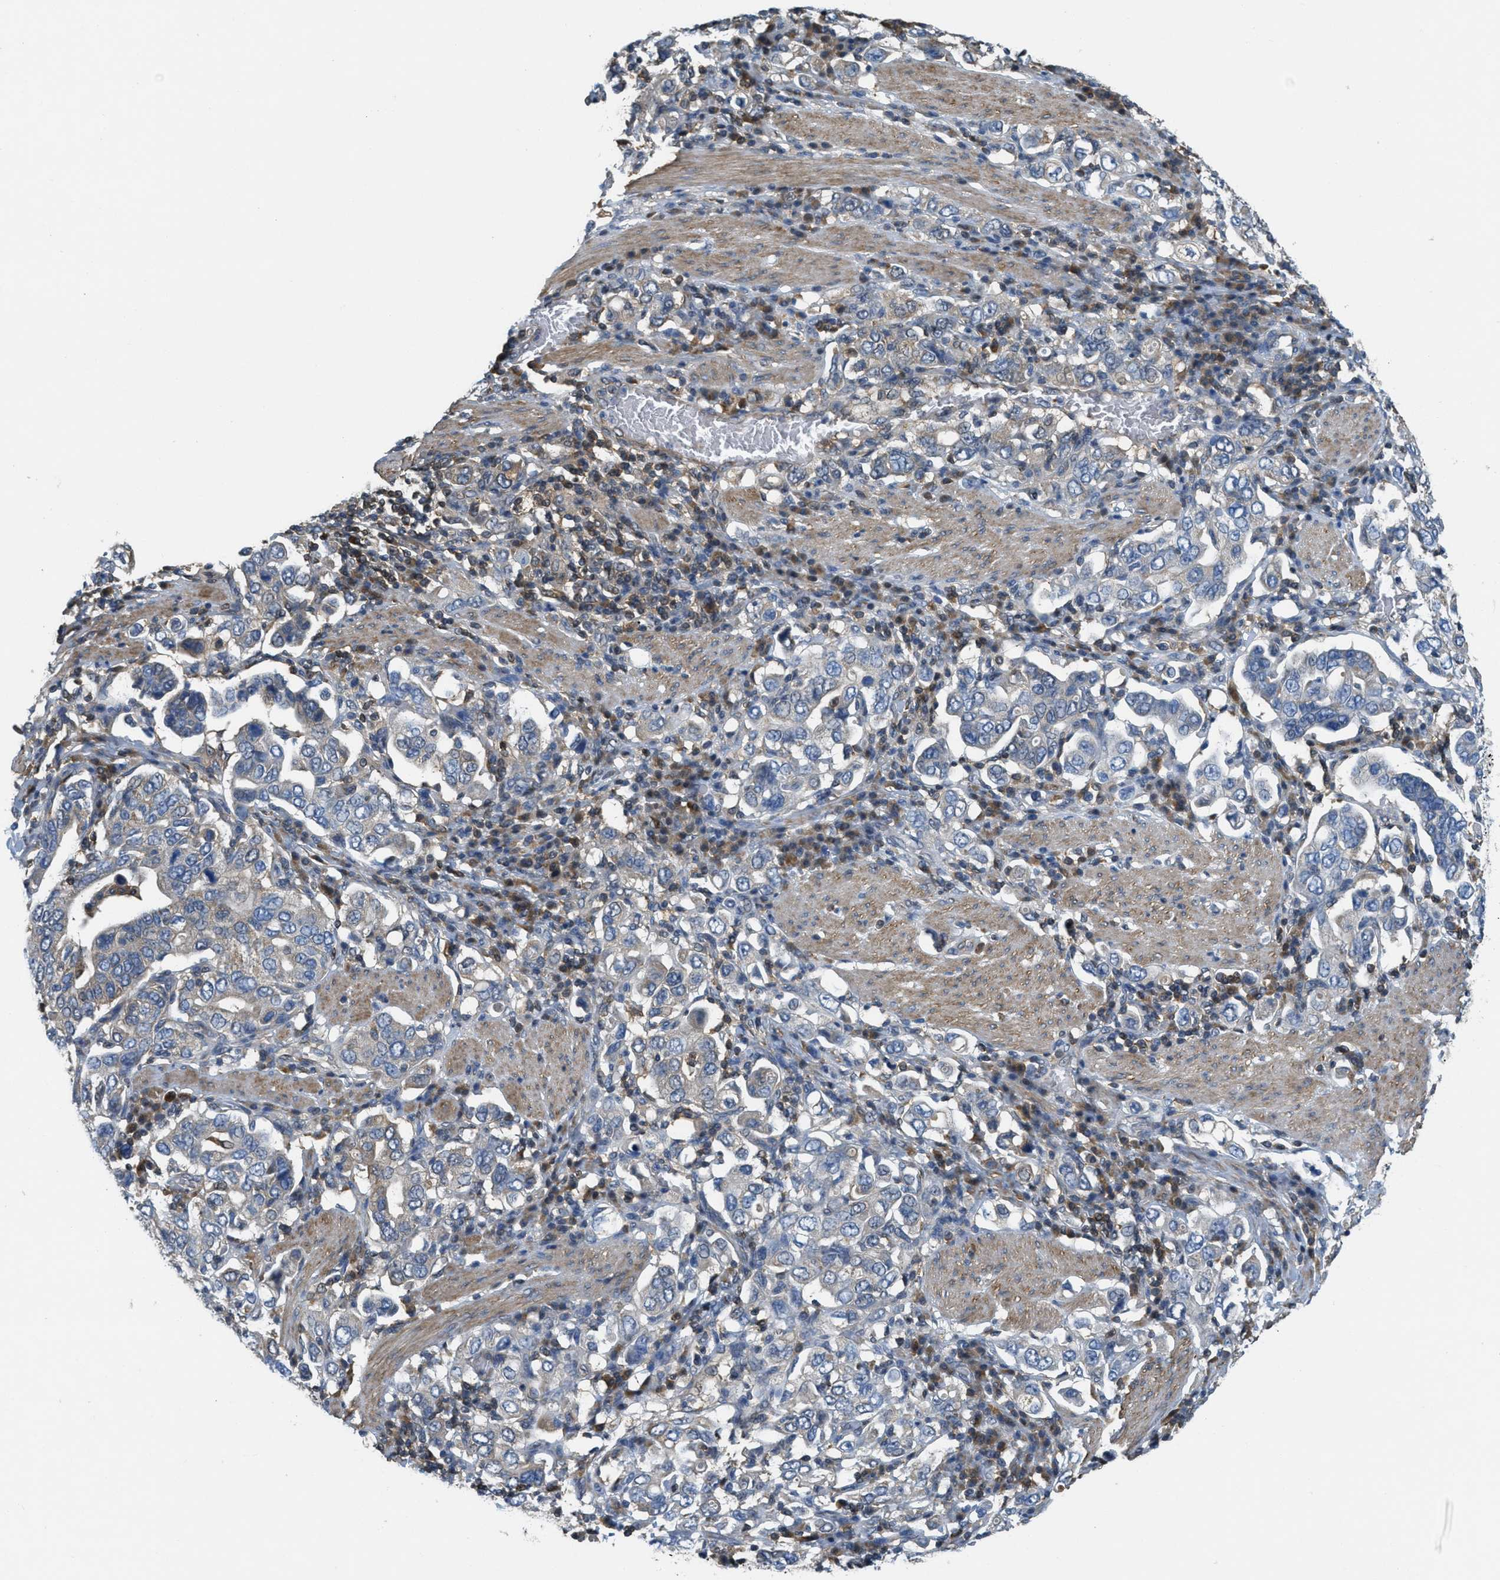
{"staining": {"intensity": "weak", "quantity": "<25%", "location": "cytoplasmic/membranous"}, "tissue": "stomach cancer", "cell_type": "Tumor cells", "image_type": "cancer", "snomed": [{"axis": "morphology", "description": "Adenocarcinoma, NOS"}, {"axis": "topography", "description": "Stomach, upper"}], "caption": "Immunohistochemical staining of stomach cancer demonstrates no significant positivity in tumor cells.", "gene": "PIP5K1C", "patient": {"sex": "male", "age": 62}}